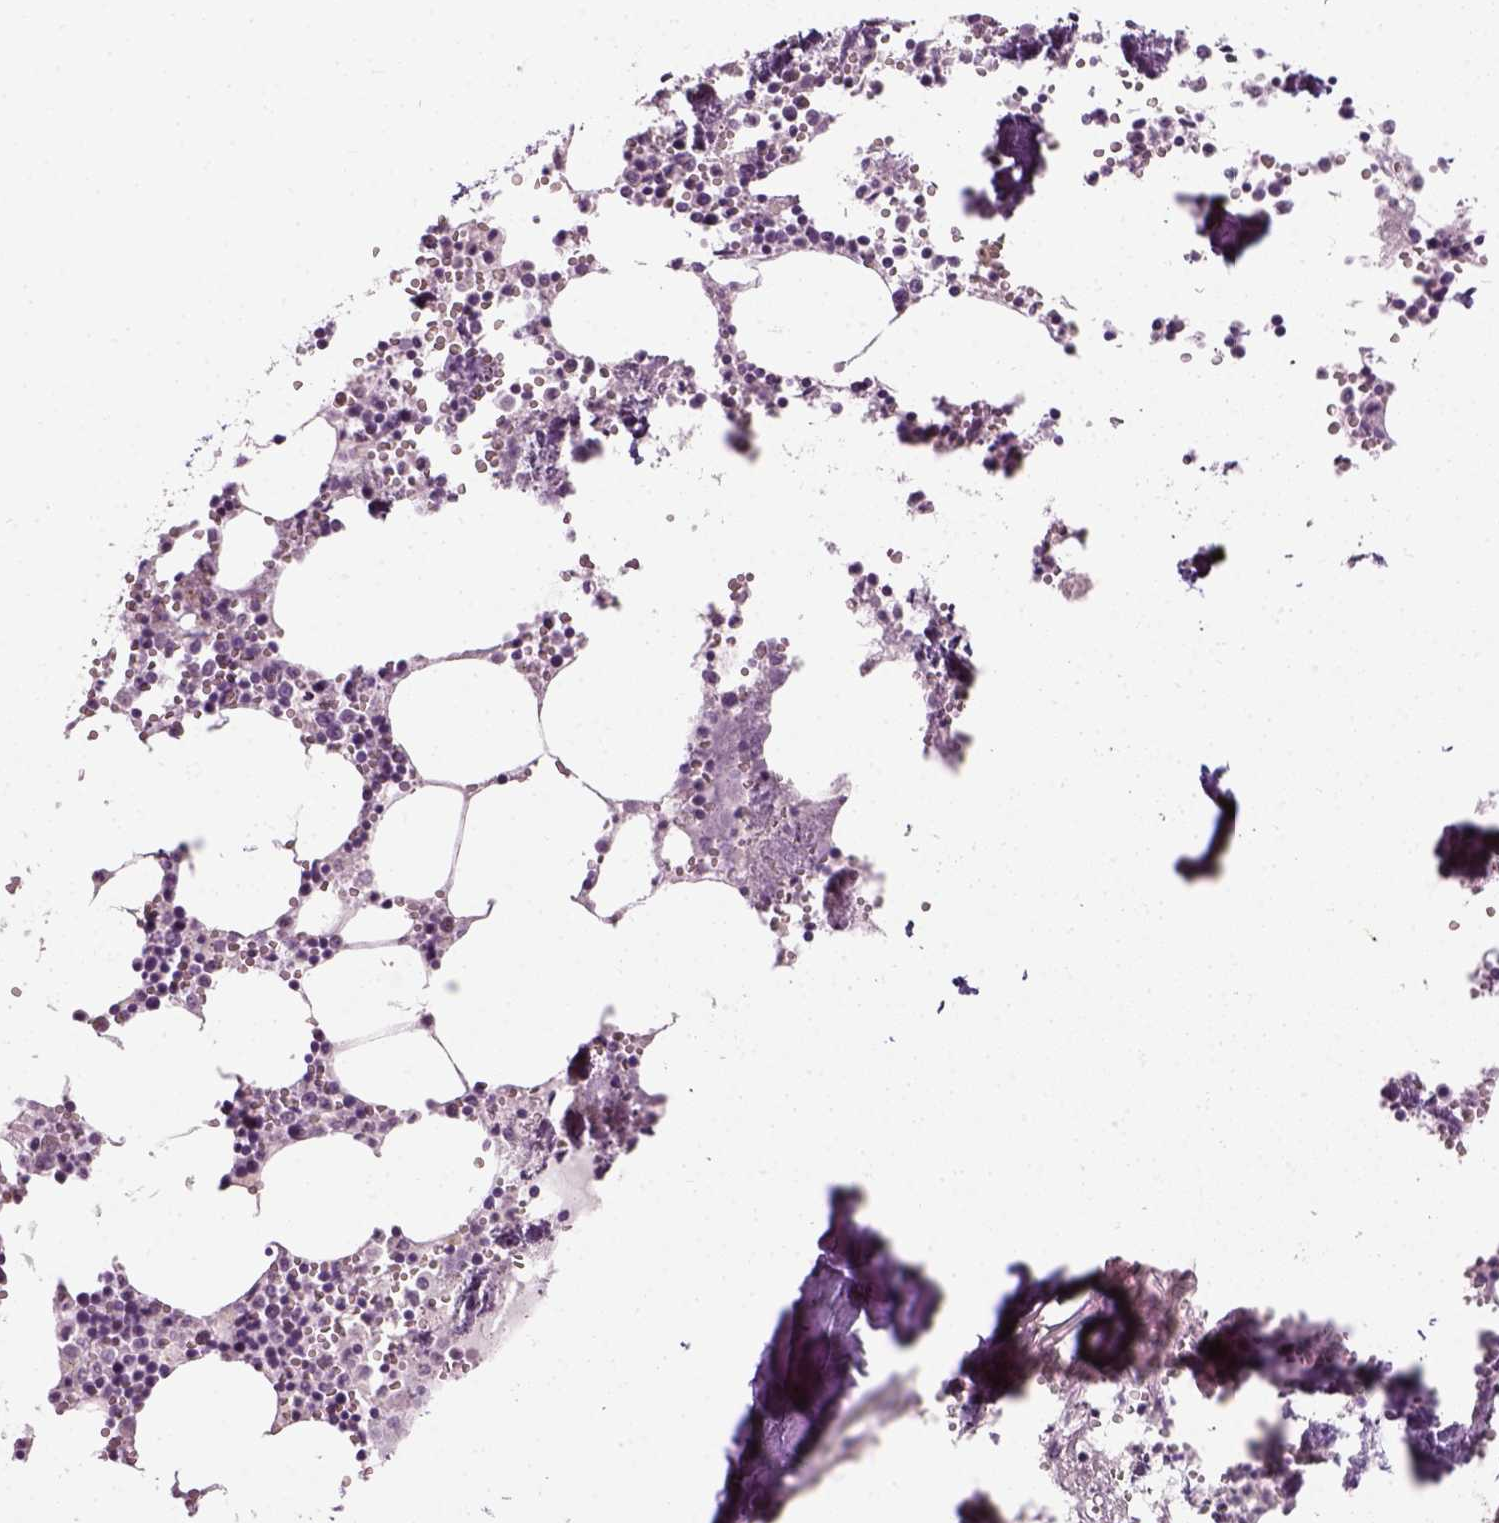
{"staining": {"intensity": "negative", "quantity": "none", "location": "none"}, "tissue": "bone marrow", "cell_type": "Hematopoietic cells", "image_type": "normal", "snomed": [{"axis": "morphology", "description": "Normal tissue, NOS"}, {"axis": "topography", "description": "Bone marrow"}], "caption": "Hematopoietic cells show no significant protein positivity in benign bone marrow.", "gene": "TH", "patient": {"sex": "male", "age": 54}}